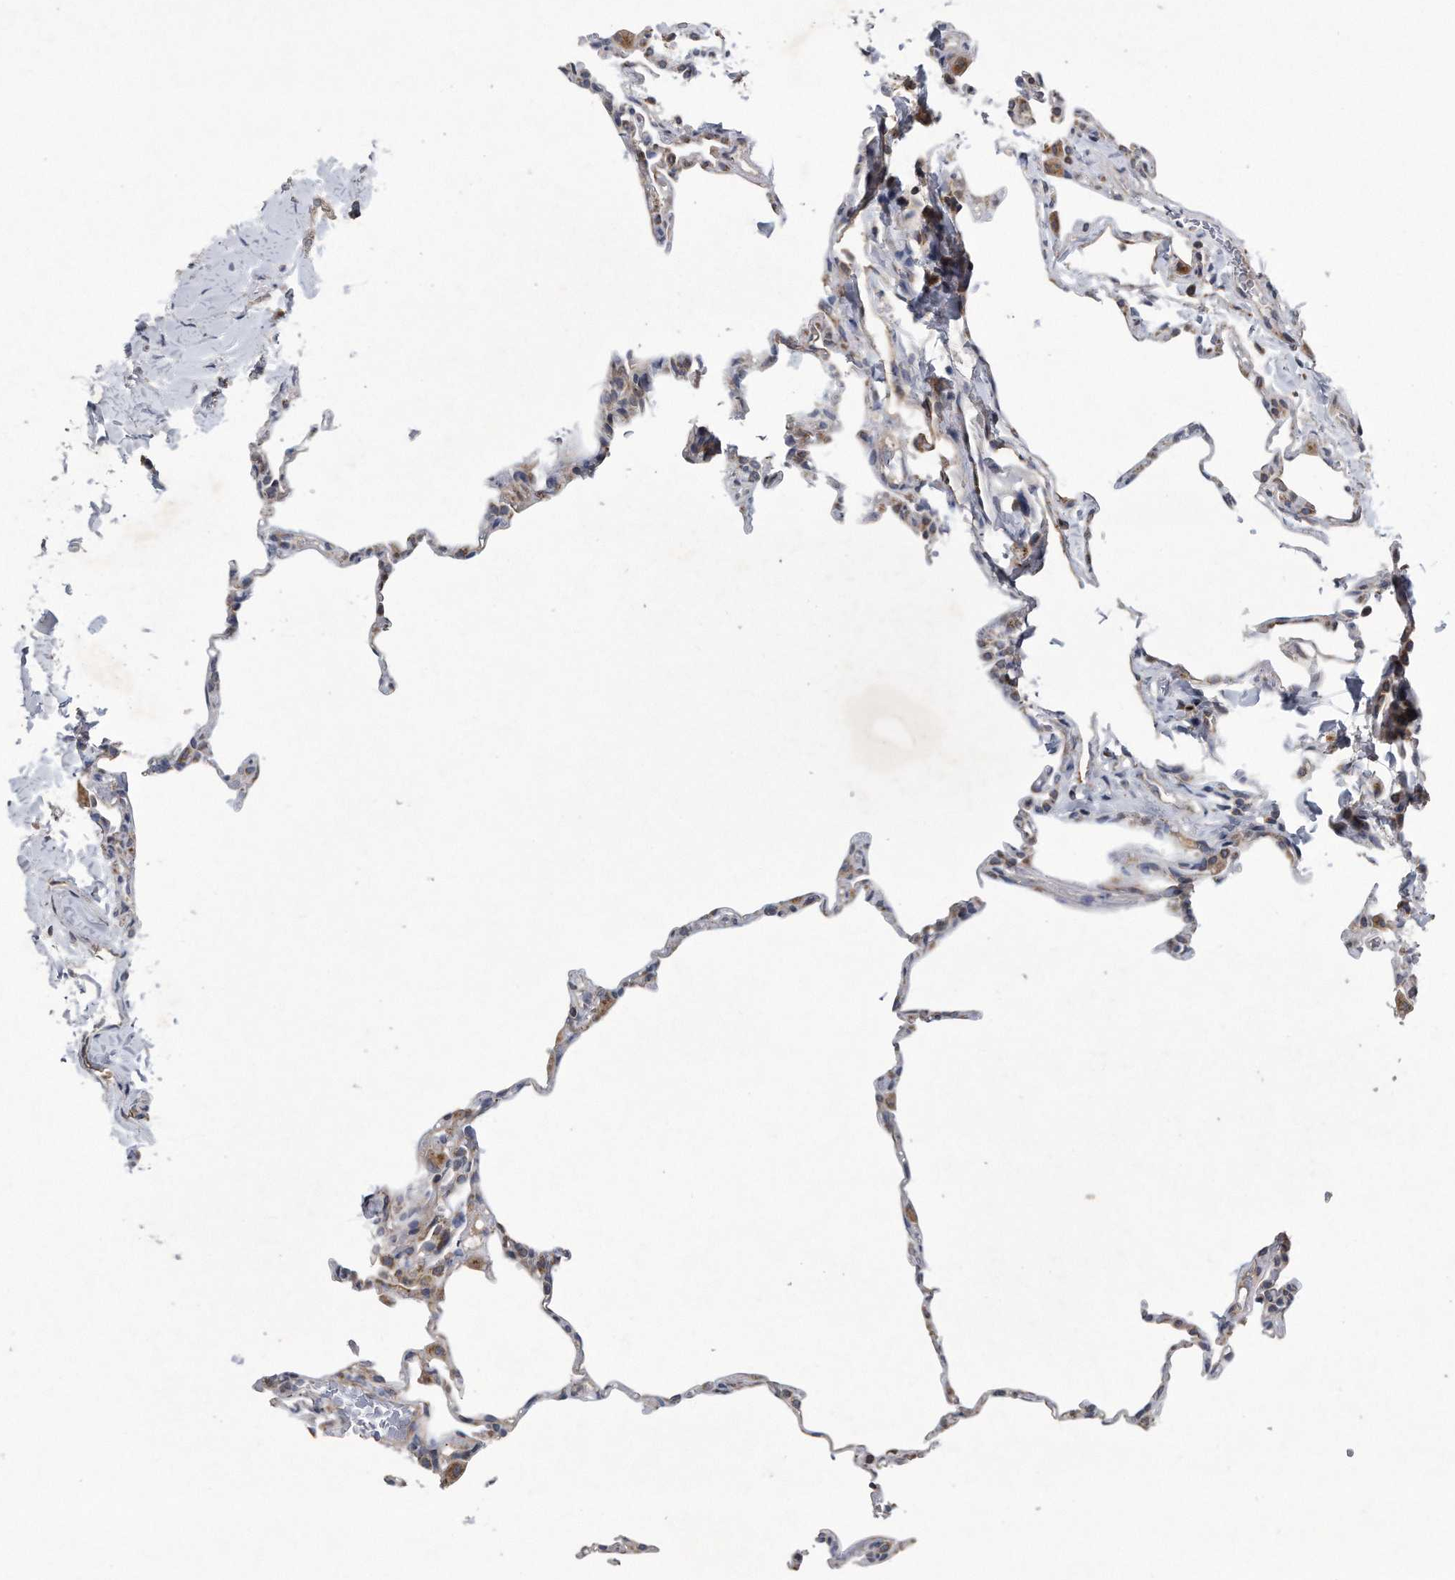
{"staining": {"intensity": "weak", "quantity": "25%-75%", "location": "cytoplasmic/membranous"}, "tissue": "lung", "cell_type": "Alveolar cells", "image_type": "normal", "snomed": [{"axis": "morphology", "description": "Normal tissue, NOS"}, {"axis": "topography", "description": "Lung"}], "caption": "Lung stained with a brown dye shows weak cytoplasmic/membranous positive positivity in approximately 25%-75% of alveolar cells.", "gene": "LYRM4", "patient": {"sex": "male", "age": 20}}